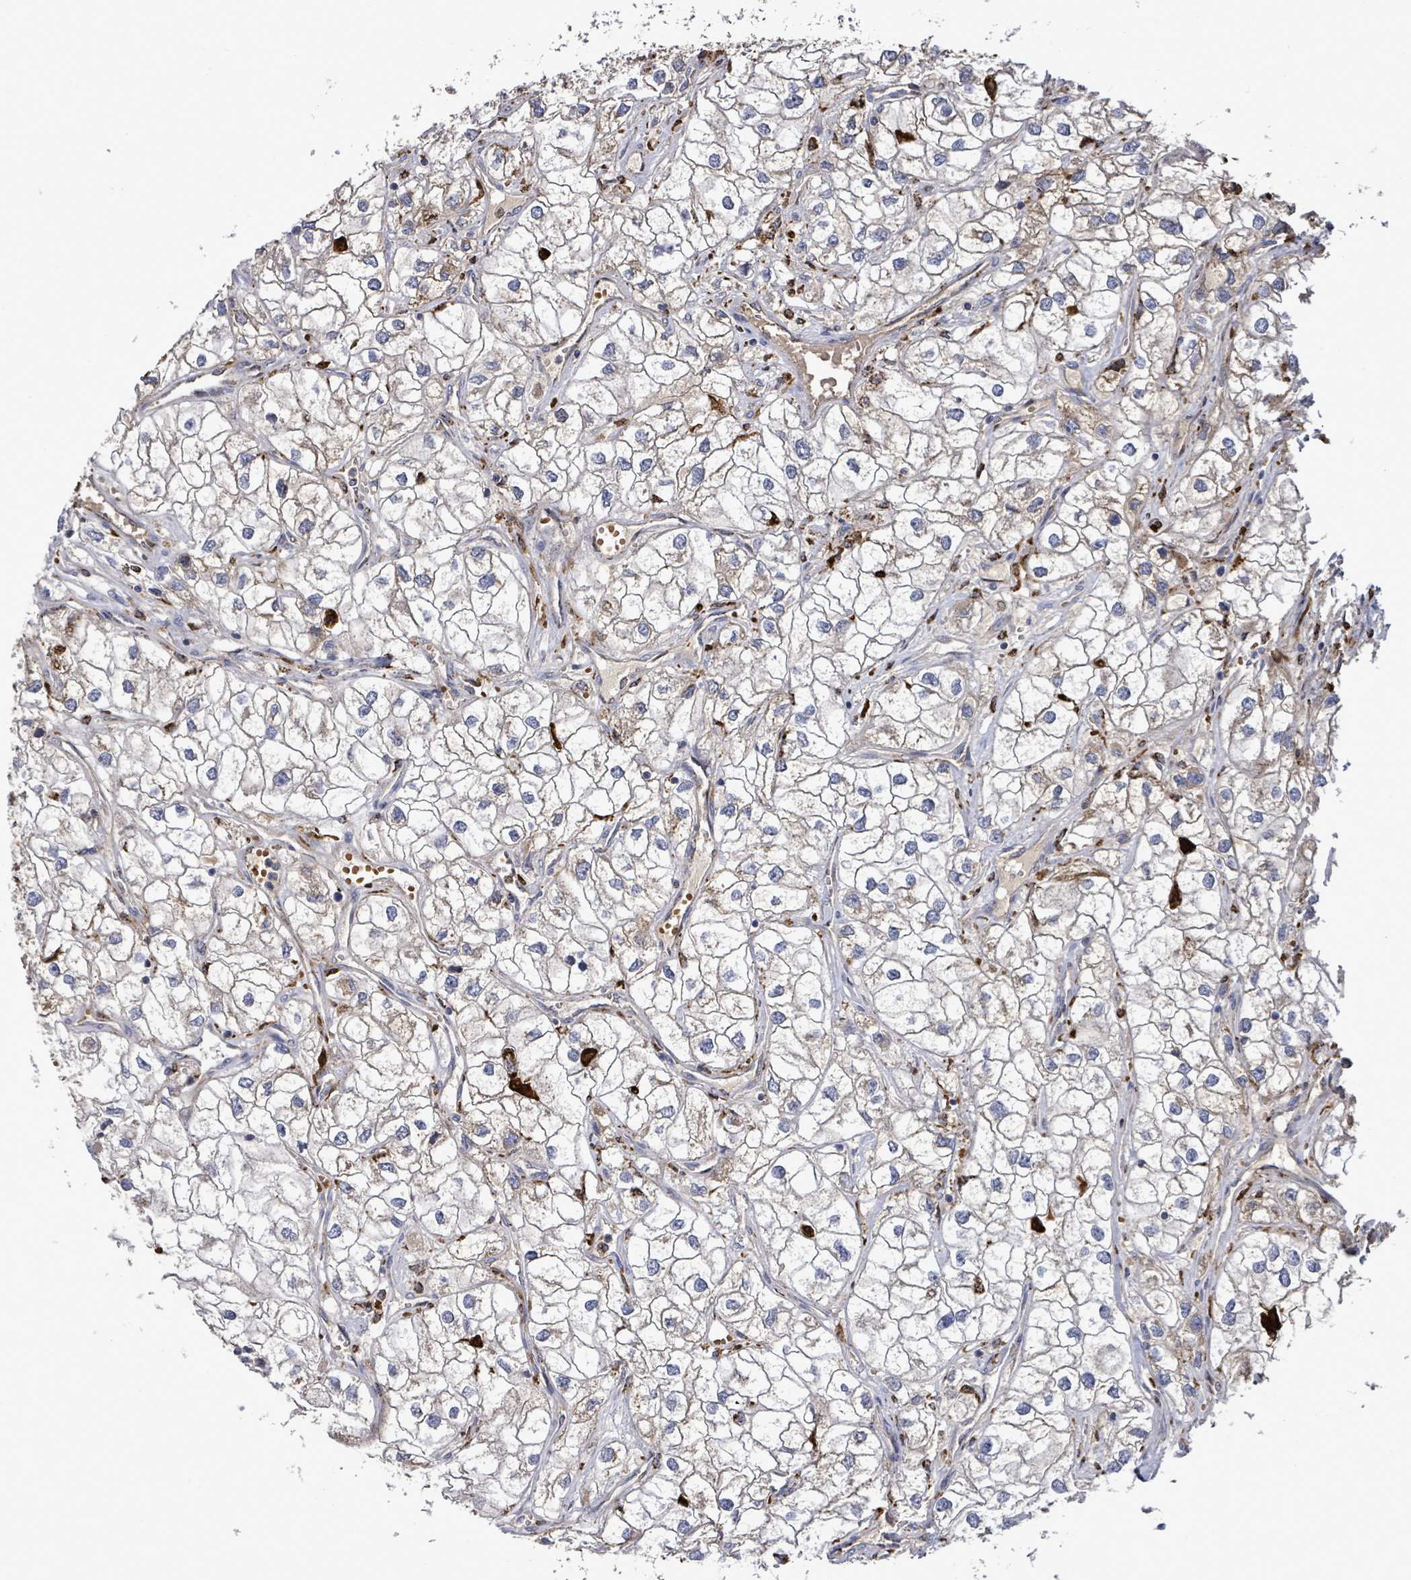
{"staining": {"intensity": "negative", "quantity": "none", "location": "none"}, "tissue": "renal cancer", "cell_type": "Tumor cells", "image_type": "cancer", "snomed": [{"axis": "morphology", "description": "Adenocarcinoma, NOS"}, {"axis": "topography", "description": "Kidney"}], "caption": "The micrograph shows no significant expression in tumor cells of adenocarcinoma (renal).", "gene": "MTMR12", "patient": {"sex": "male", "age": 59}}